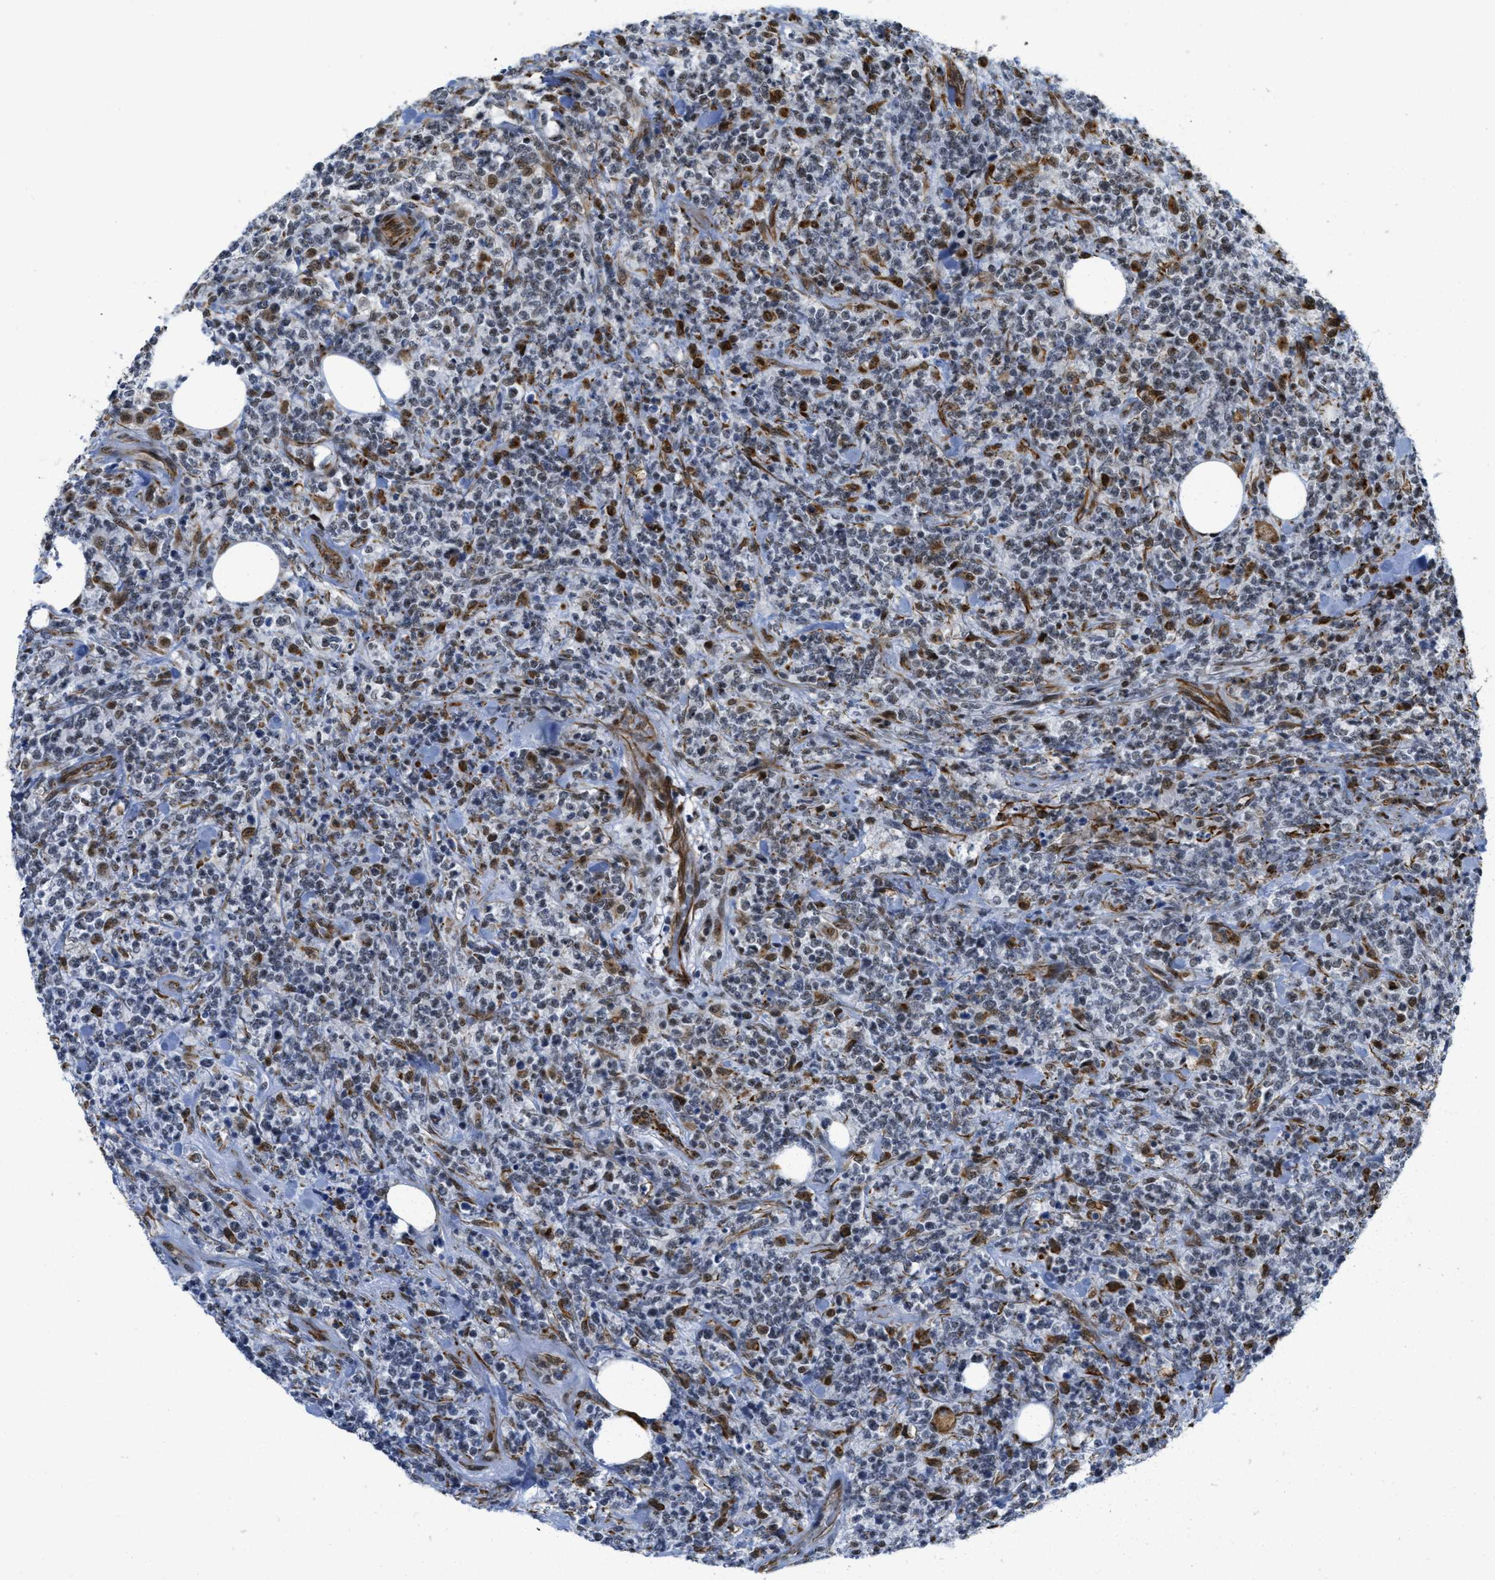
{"staining": {"intensity": "moderate", "quantity": "25%-75%", "location": "nuclear"}, "tissue": "lymphoma", "cell_type": "Tumor cells", "image_type": "cancer", "snomed": [{"axis": "morphology", "description": "Malignant lymphoma, non-Hodgkin's type, High grade"}, {"axis": "topography", "description": "Soft tissue"}], "caption": "The histopathology image exhibits immunohistochemical staining of lymphoma. There is moderate nuclear staining is seen in about 25%-75% of tumor cells. (brown staining indicates protein expression, while blue staining denotes nuclei).", "gene": "LRRC8B", "patient": {"sex": "male", "age": 18}}